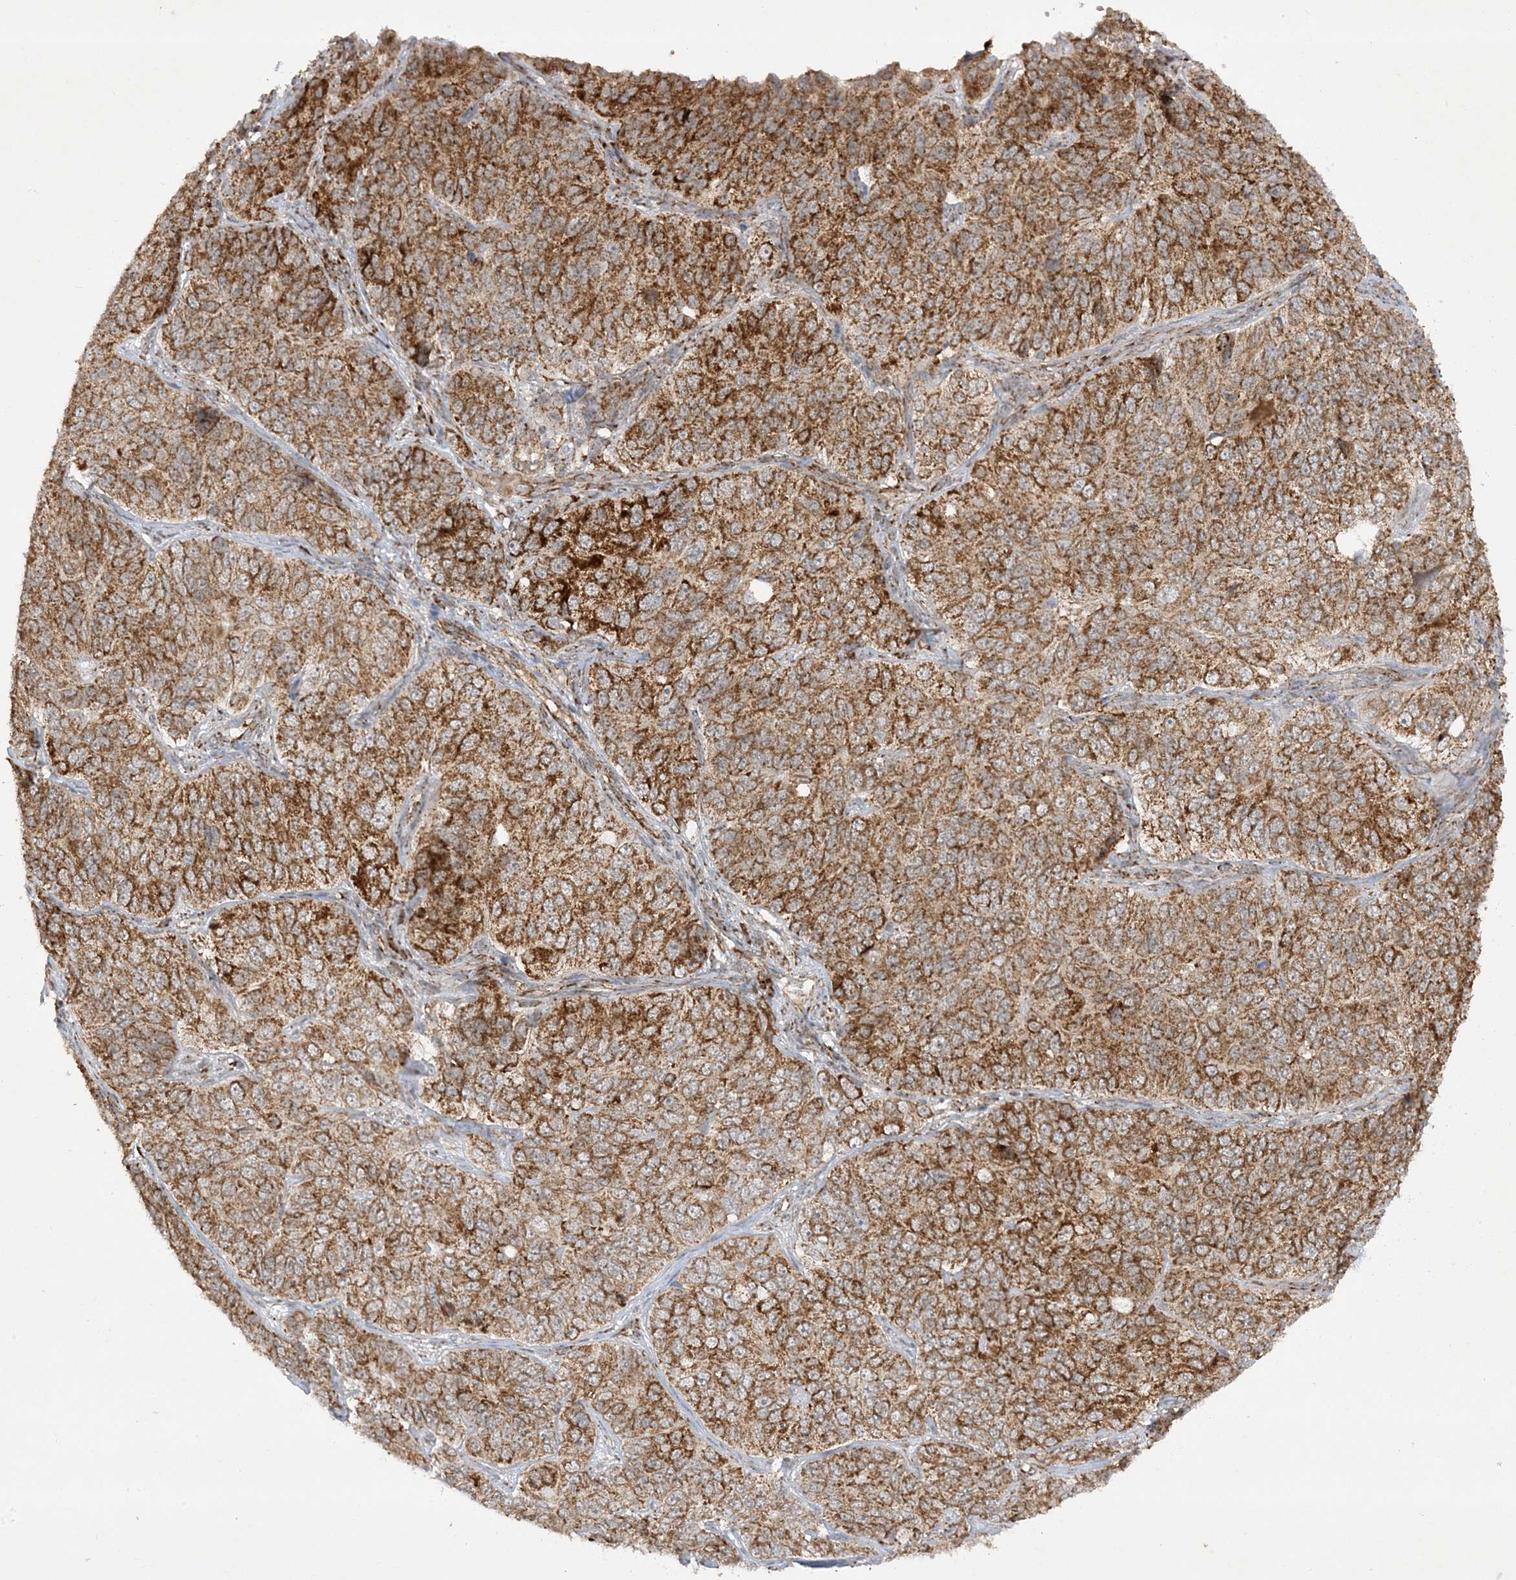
{"staining": {"intensity": "strong", "quantity": ">75%", "location": "cytoplasmic/membranous"}, "tissue": "ovarian cancer", "cell_type": "Tumor cells", "image_type": "cancer", "snomed": [{"axis": "morphology", "description": "Carcinoma, endometroid"}, {"axis": "topography", "description": "Ovary"}], "caption": "IHC histopathology image of ovarian endometroid carcinoma stained for a protein (brown), which displays high levels of strong cytoplasmic/membranous positivity in about >75% of tumor cells.", "gene": "NDUFAF3", "patient": {"sex": "female", "age": 51}}